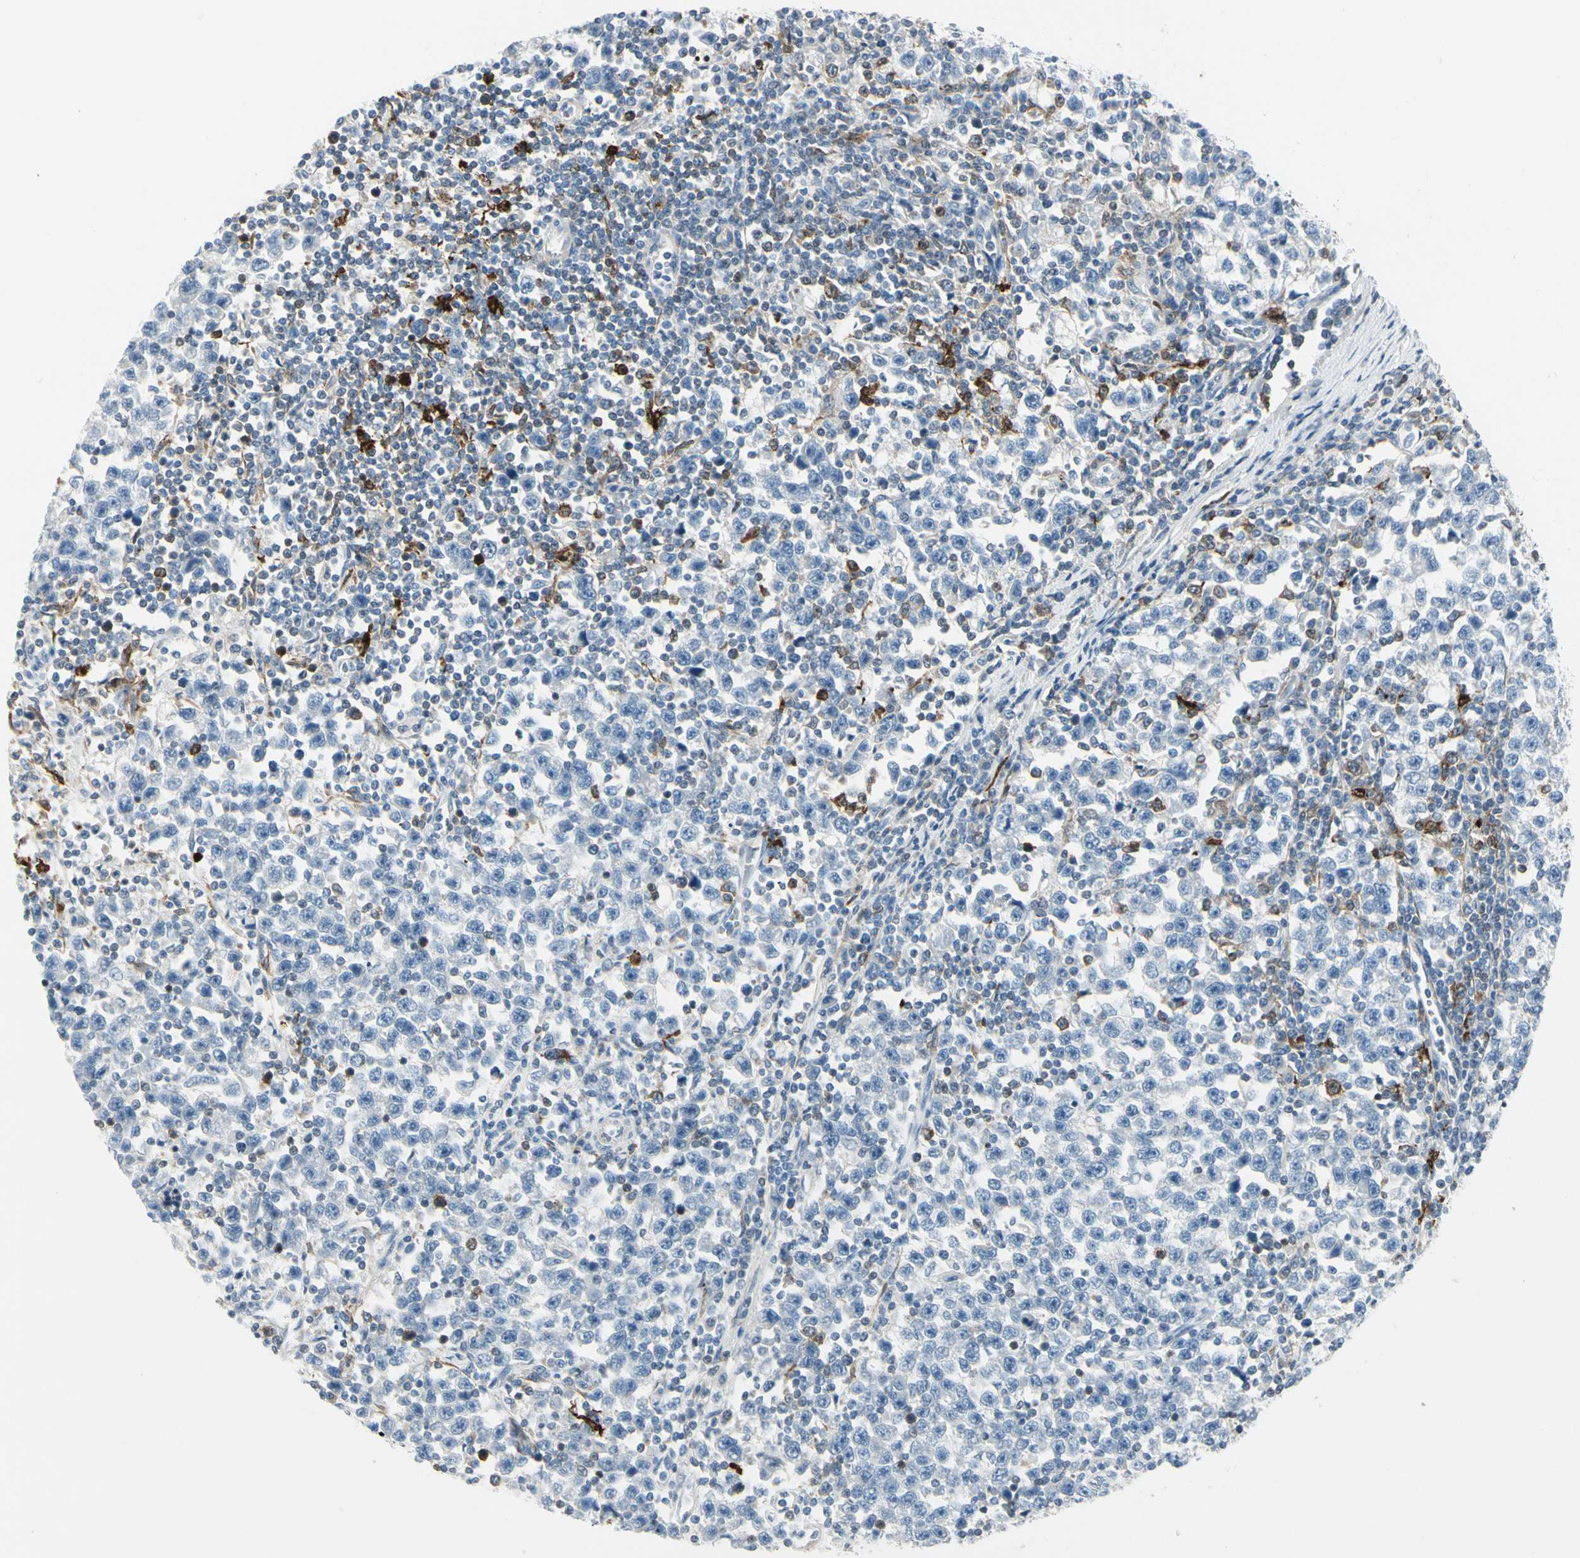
{"staining": {"intensity": "negative", "quantity": "none", "location": "none"}, "tissue": "testis cancer", "cell_type": "Tumor cells", "image_type": "cancer", "snomed": [{"axis": "morphology", "description": "Seminoma, NOS"}, {"axis": "topography", "description": "Testis"}], "caption": "IHC micrograph of neoplastic tissue: testis cancer (seminoma) stained with DAB (3,3'-diaminobenzidine) displays no significant protein positivity in tumor cells.", "gene": "TRAF1", "patient": {"sex": "male", "age": 43}}